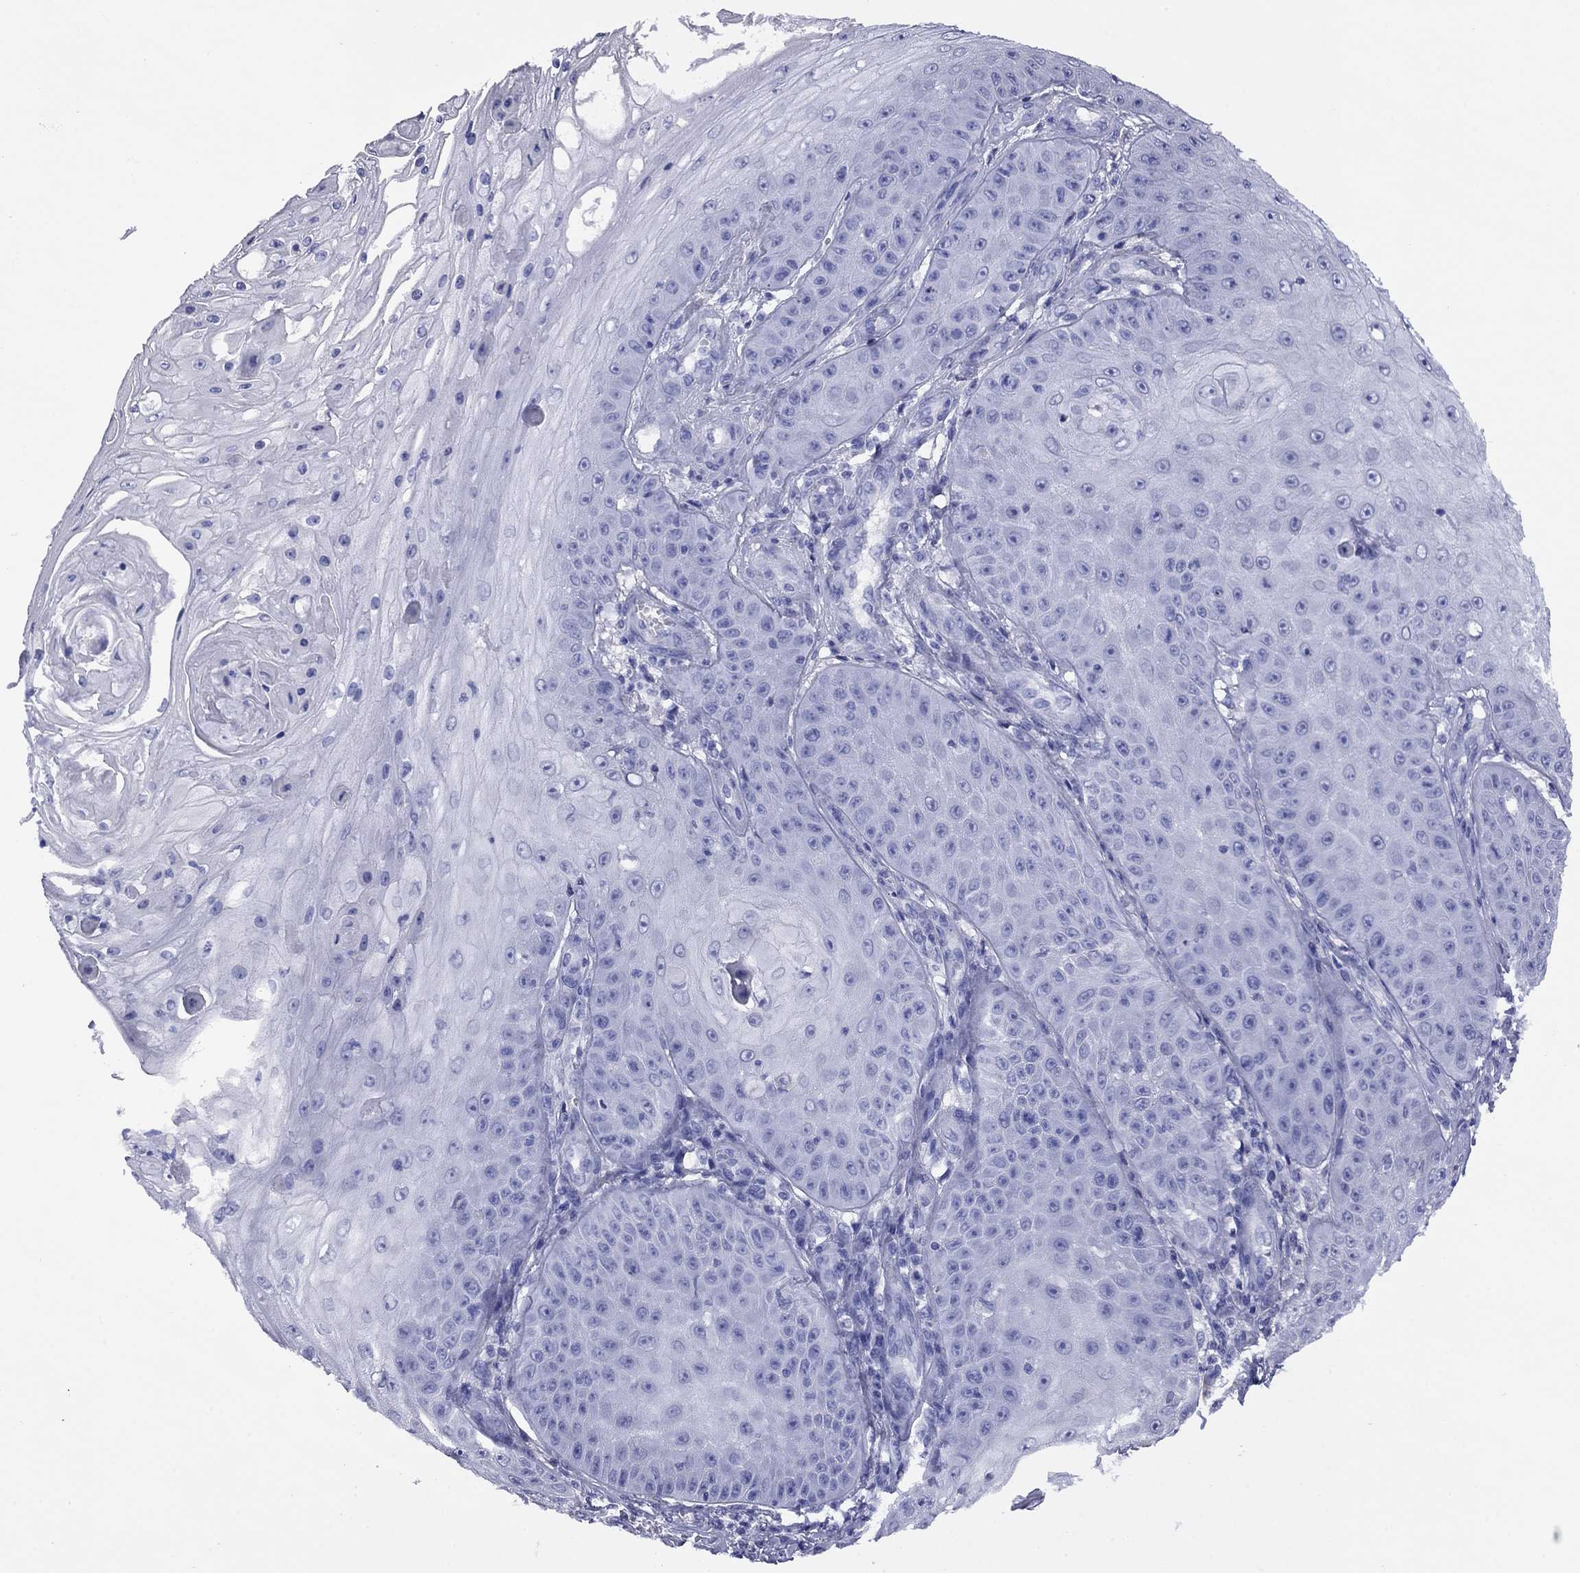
{"staining": {"intensity": "negative", "quantity": "none", "location": "none"}, "tissue": "skin cancer", "cell_type": "Tumor cells", "image_type": "cancer", "snomed": [{"axis": "morphology", "description": "Squamous cell carcinoma, NOS"}, {"axis": "topography", "description": "Skin"}], "caption": "Tumor cells are negative for brown protein staining in skin cancer (squamous cell carcinoma).", "gene": "APOA2", "patient": {"sex": "male", "age": 70}}